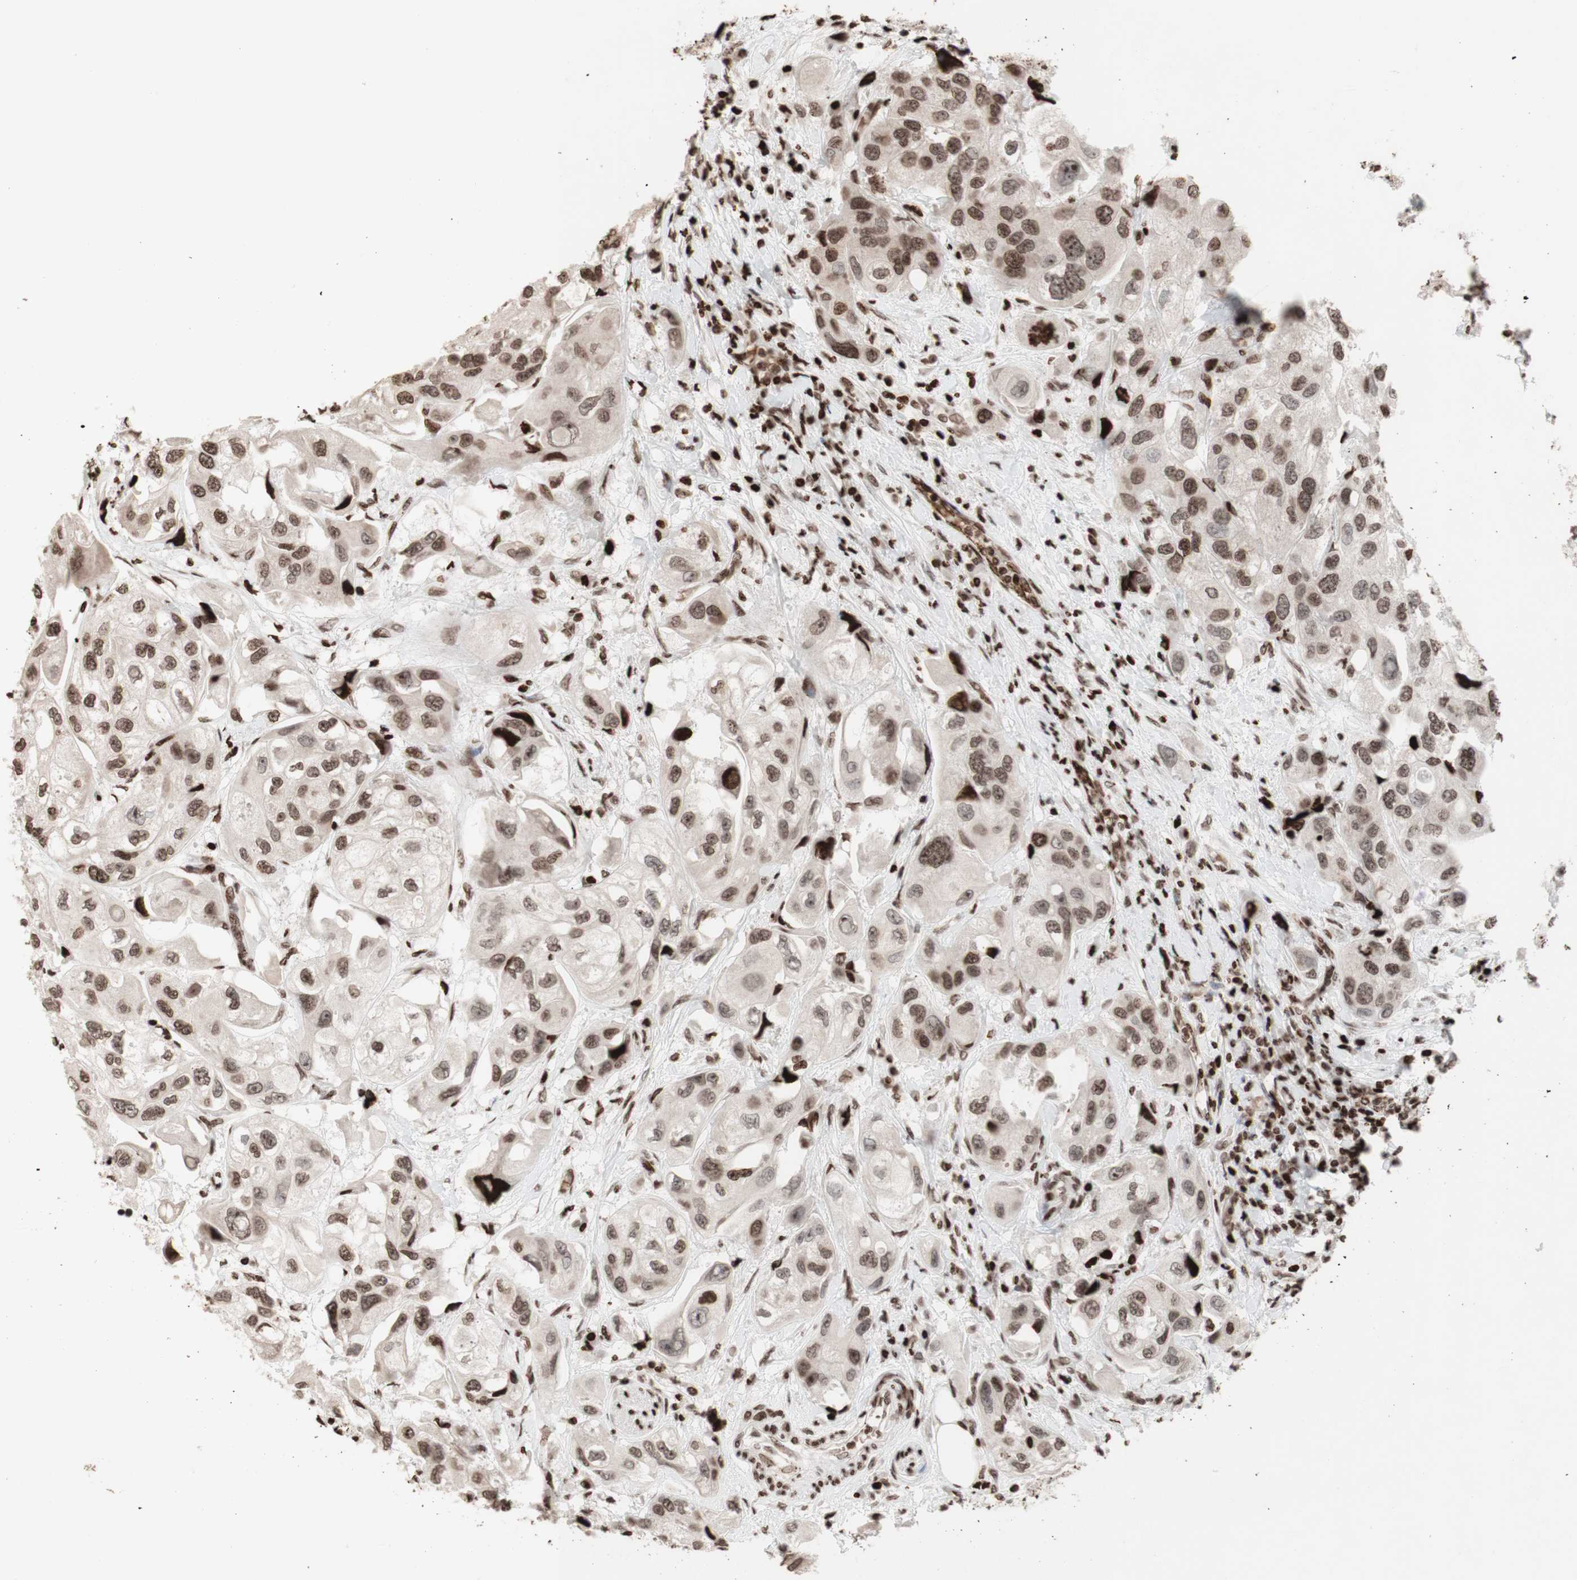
{"staining": {"intensity": "moderate", "quantity": ">75%", "location": "nuclear"}, "tissue": "urothelial cancer", "cell_type": "Tumor cells", "image_type": "cancer", "snomed": [{"axis": "morphology", "description": "Urothelial carcinoma, High grade"}, {"axis": "topography", "description": "Urinary bladder"}], "caption": "DAB immunohistochemical staining of urothelial carcinoma (high-grade) demonstrates moderate nuclear protein positivity in about >75% of tumor cells.", "gene": "NCAPD2", "patient": {"sex": "female", "age": 64}}